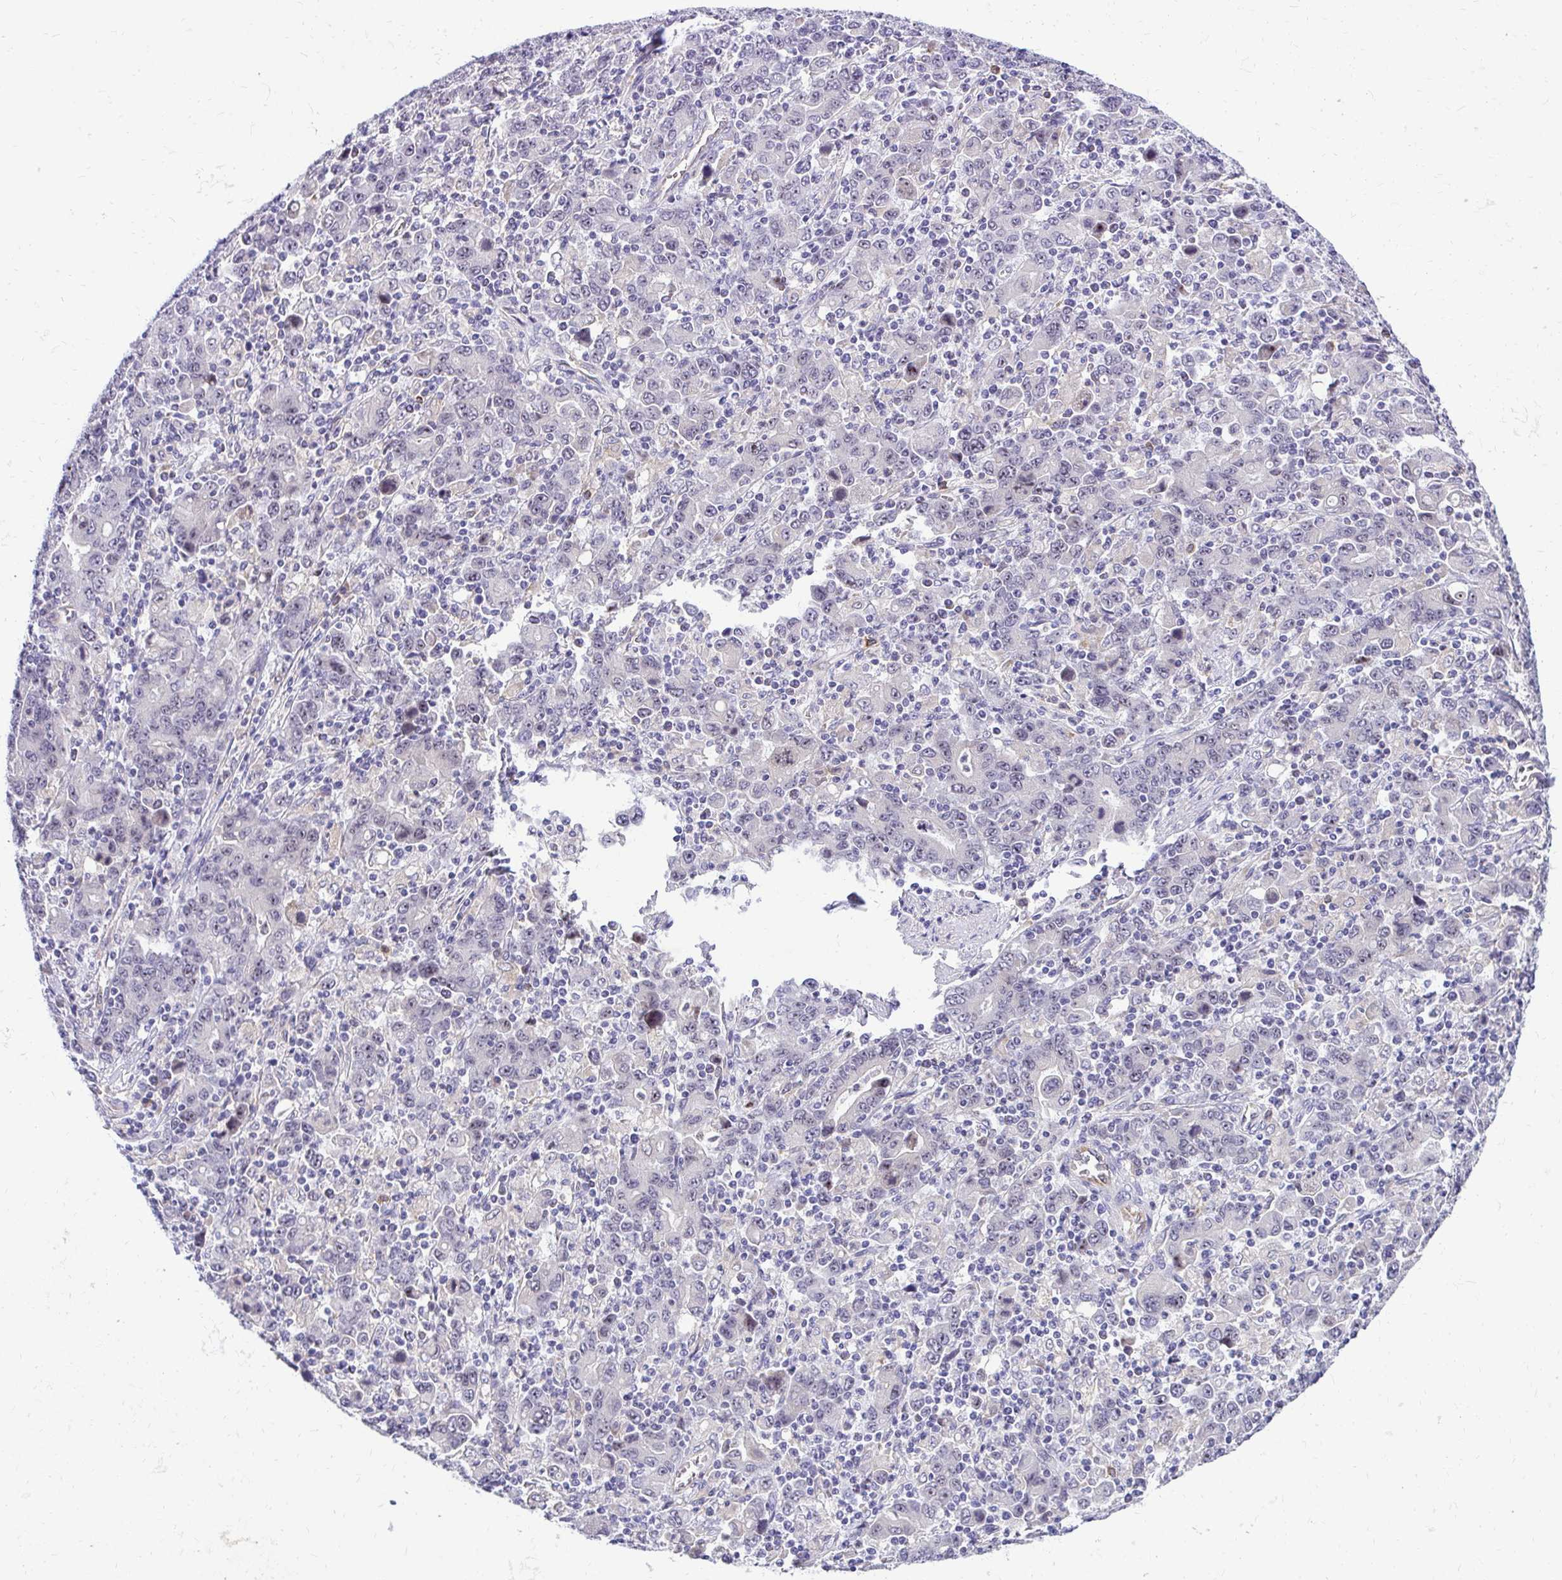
{"staining": {"intensity": "negative", "quantity": "none", "location": "none"}, "tissue": "stomach cancer", "cell_type": "Tumor cells", "image_type": "cancer", "snomed": [{"axis": "morphology", "description": "Adenocarcinoma, NOS"}, {"axis": "topography", "description": "Stomach, upper"}], "caption": "There is no significant positivity in tumor cells of stomach adenocarcinoma.", "gene": "NIFK", "patient": {"sex": "male", "age": 69}}